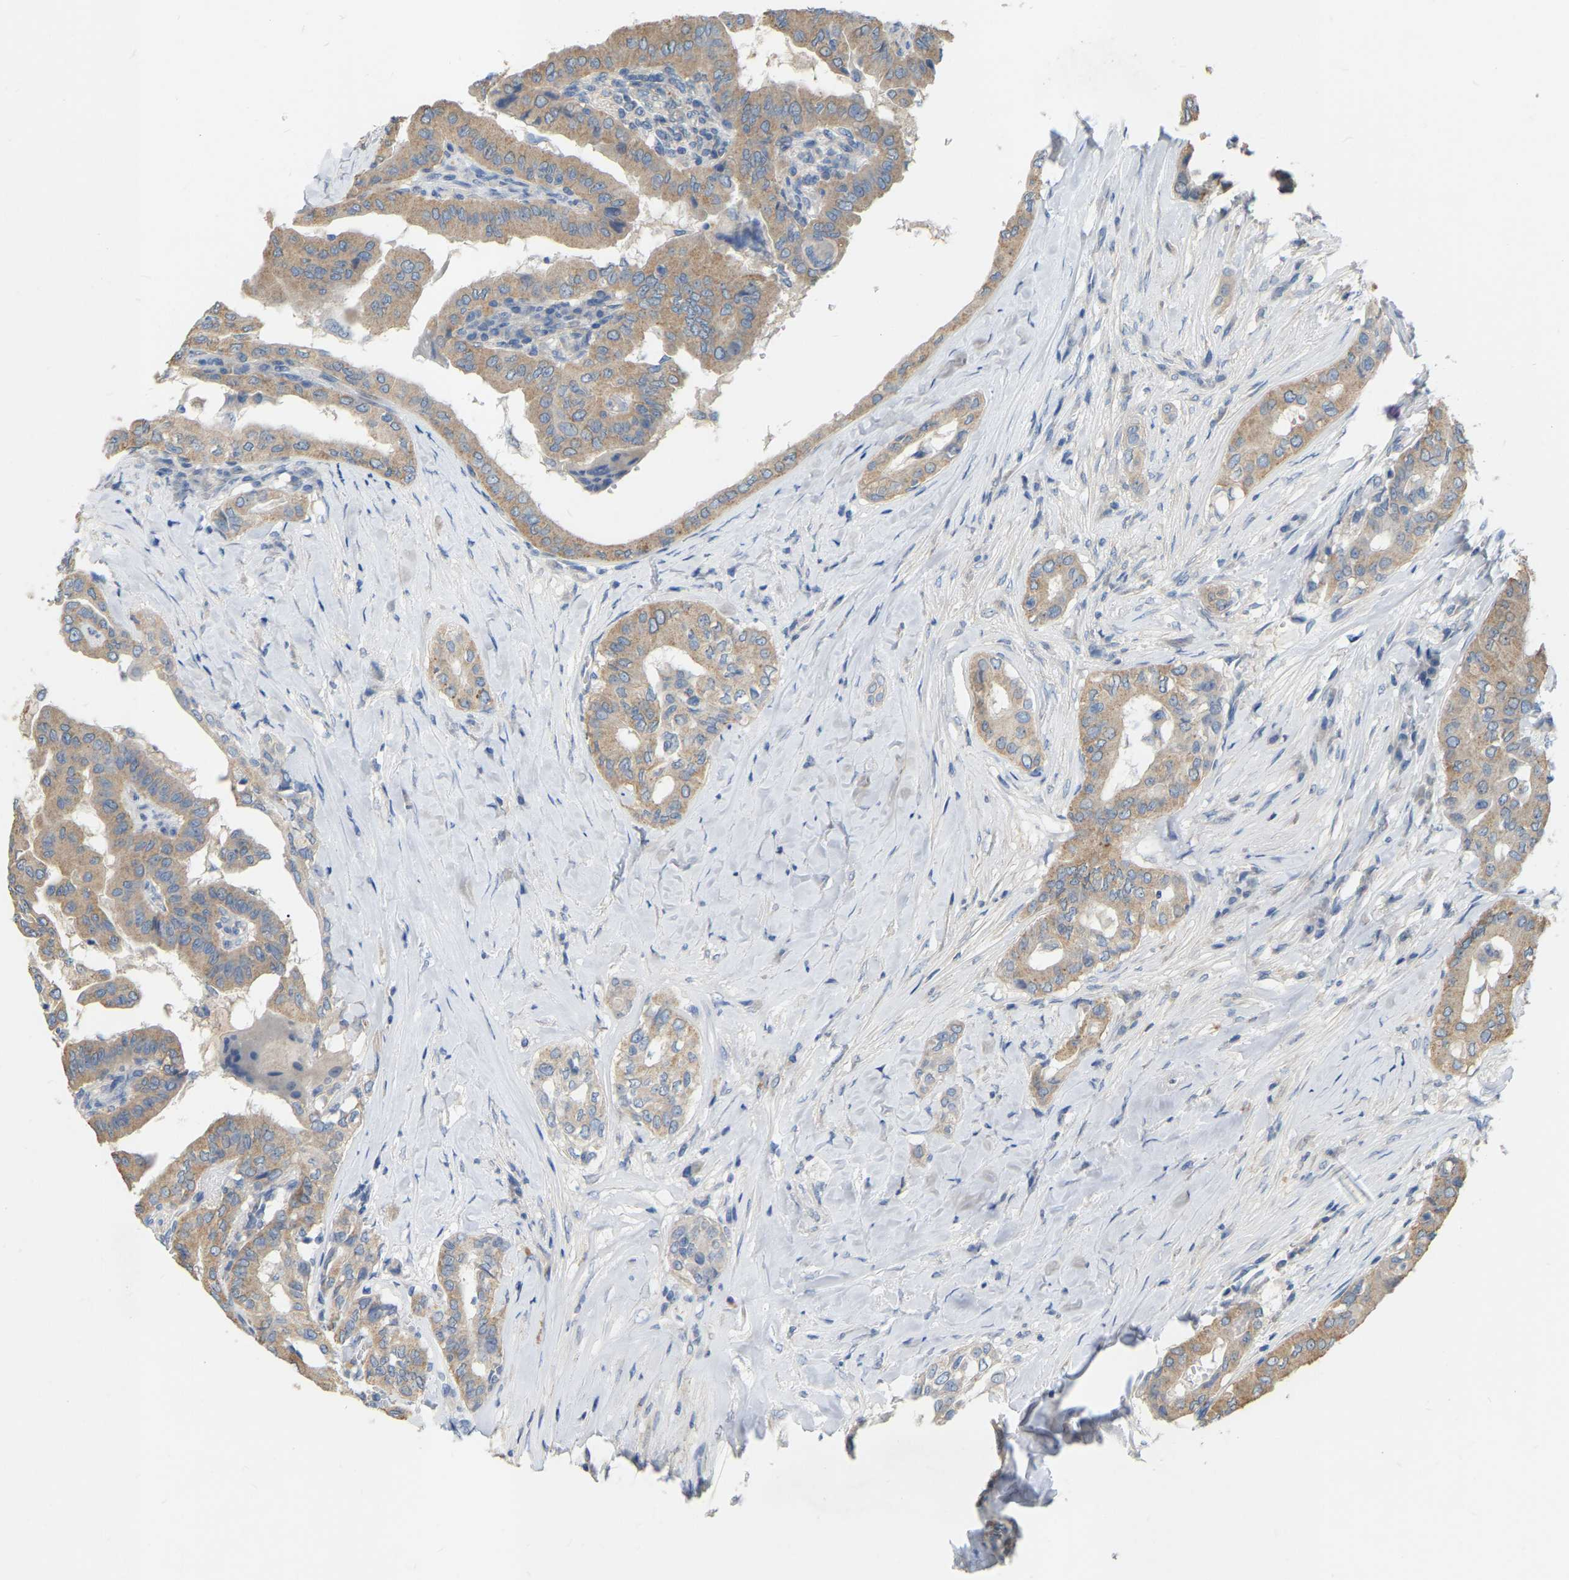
{"staining": {"intensity": "moderate", "quantity": ">75%", "location": "cytoplasmic/membranous"}, "tissue": "thyroid cancer", "cell_type": "Tumor cells", "image_type": "cancer", "snomed": [{"axis": "morphology", "description": "Papillary adenocarcinoma, NOS"}, {"axis": "topography", "description": "Thyroid gland"}], "caption": "IHC image of neoplastic tissue: human papillary adenocarcinoma (thyroid) stained using immunohistochemistry (IHC) demonstrates medium levels of moderate protein expression localized specifically in the cytoplasmic/membranous of tumor cells, appearing as a cytoplasmic/membranous brown color.", "gene": "WIPI2", "patient": {"sex": "male", "age": 33}}